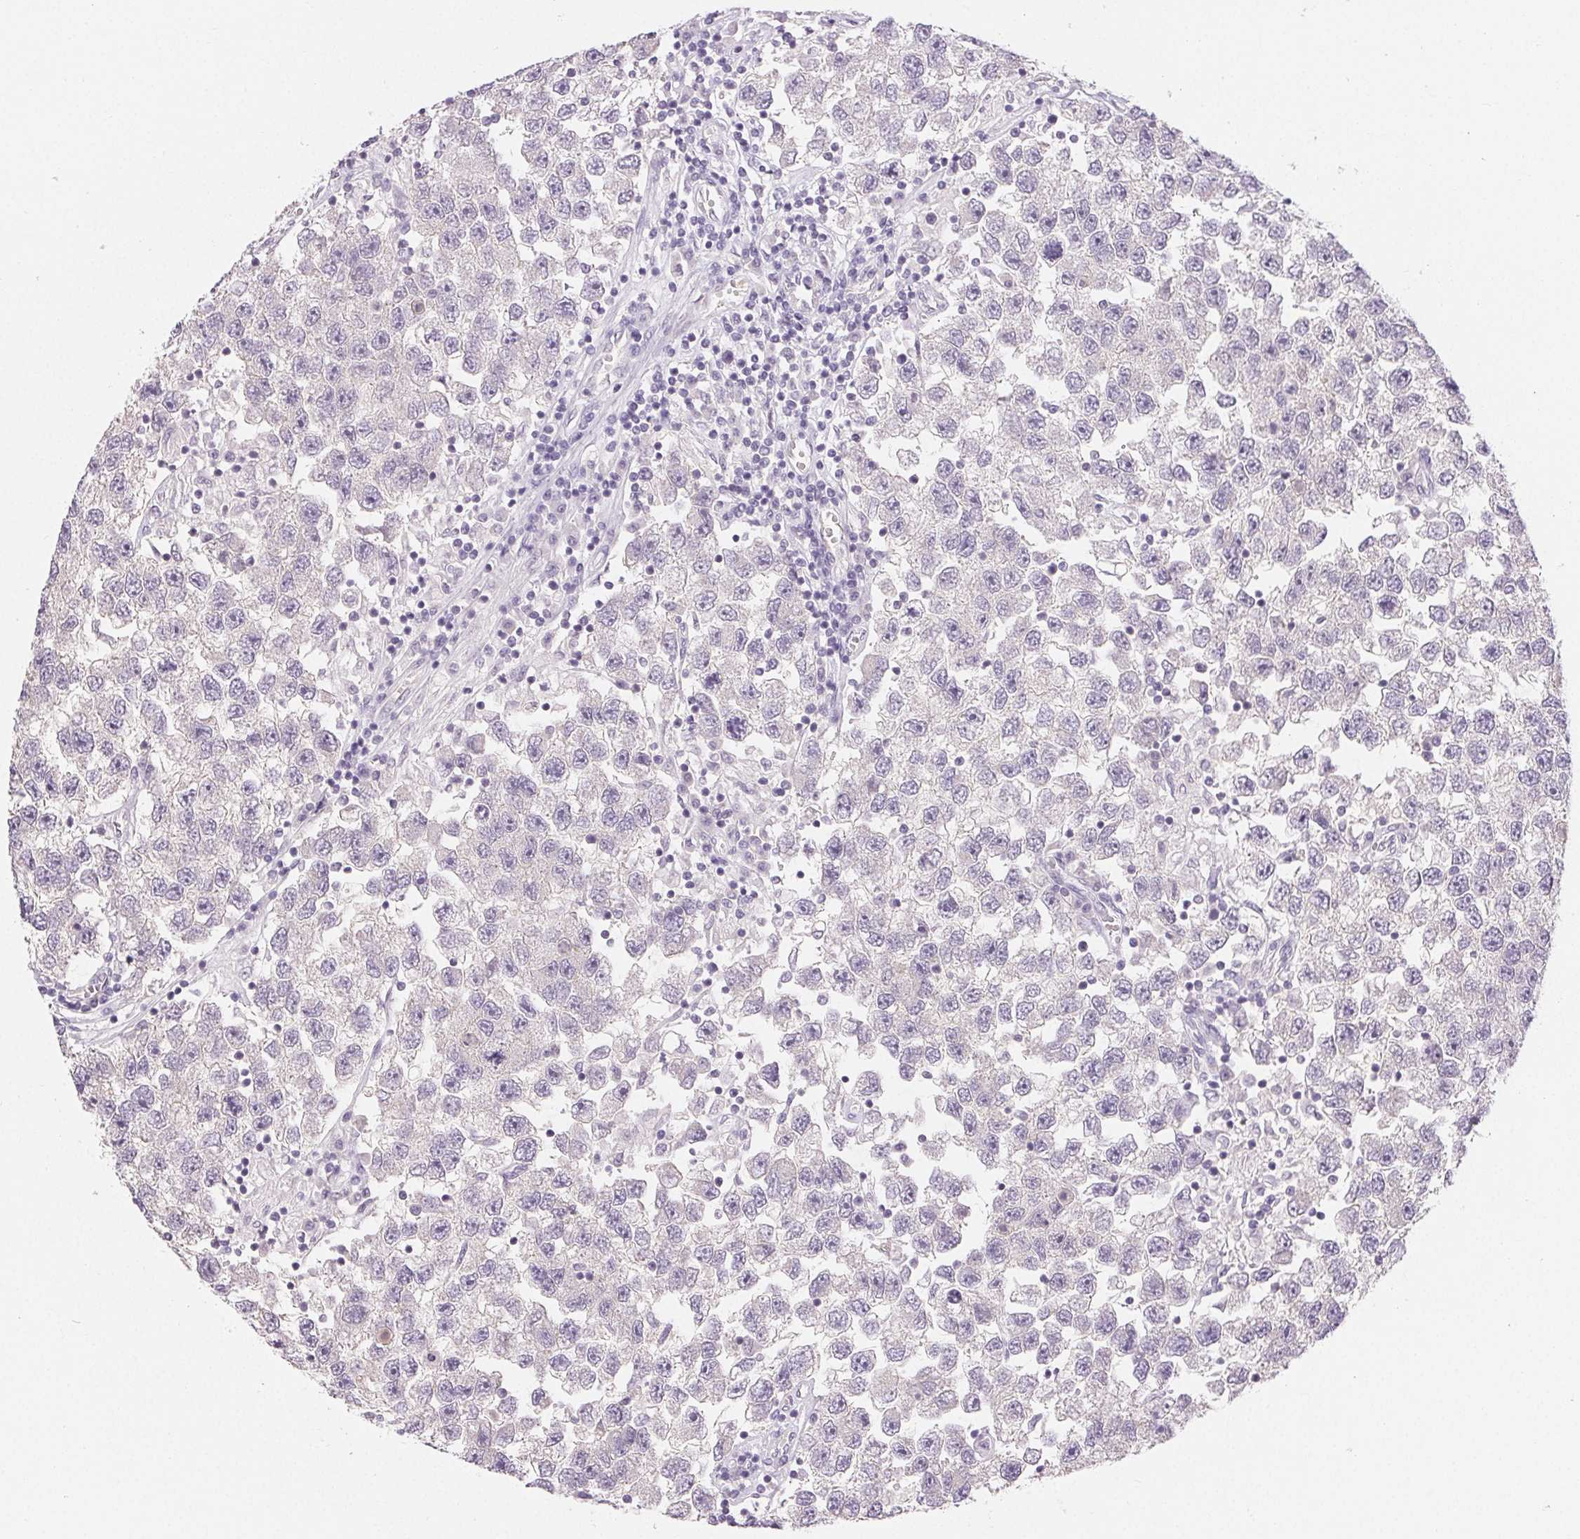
{"staining": {"intensity": "negative", "quantity": "none", "location": "none"}, "tissue": "testis cancer", "cell_type": "Tumor cells", "image_type": "cancer", "snomed": [{"axis": "morphology", "description": "Seminoma, NOS"}, {"axis": "topography", "description": "Testis"}], "caption": "Human testis seminoma stained for a protein using immunohistochemistry shows no staining in tumor cells.", "gene": "SFTPD", "patient": {"sex": "male", "age": 26}}